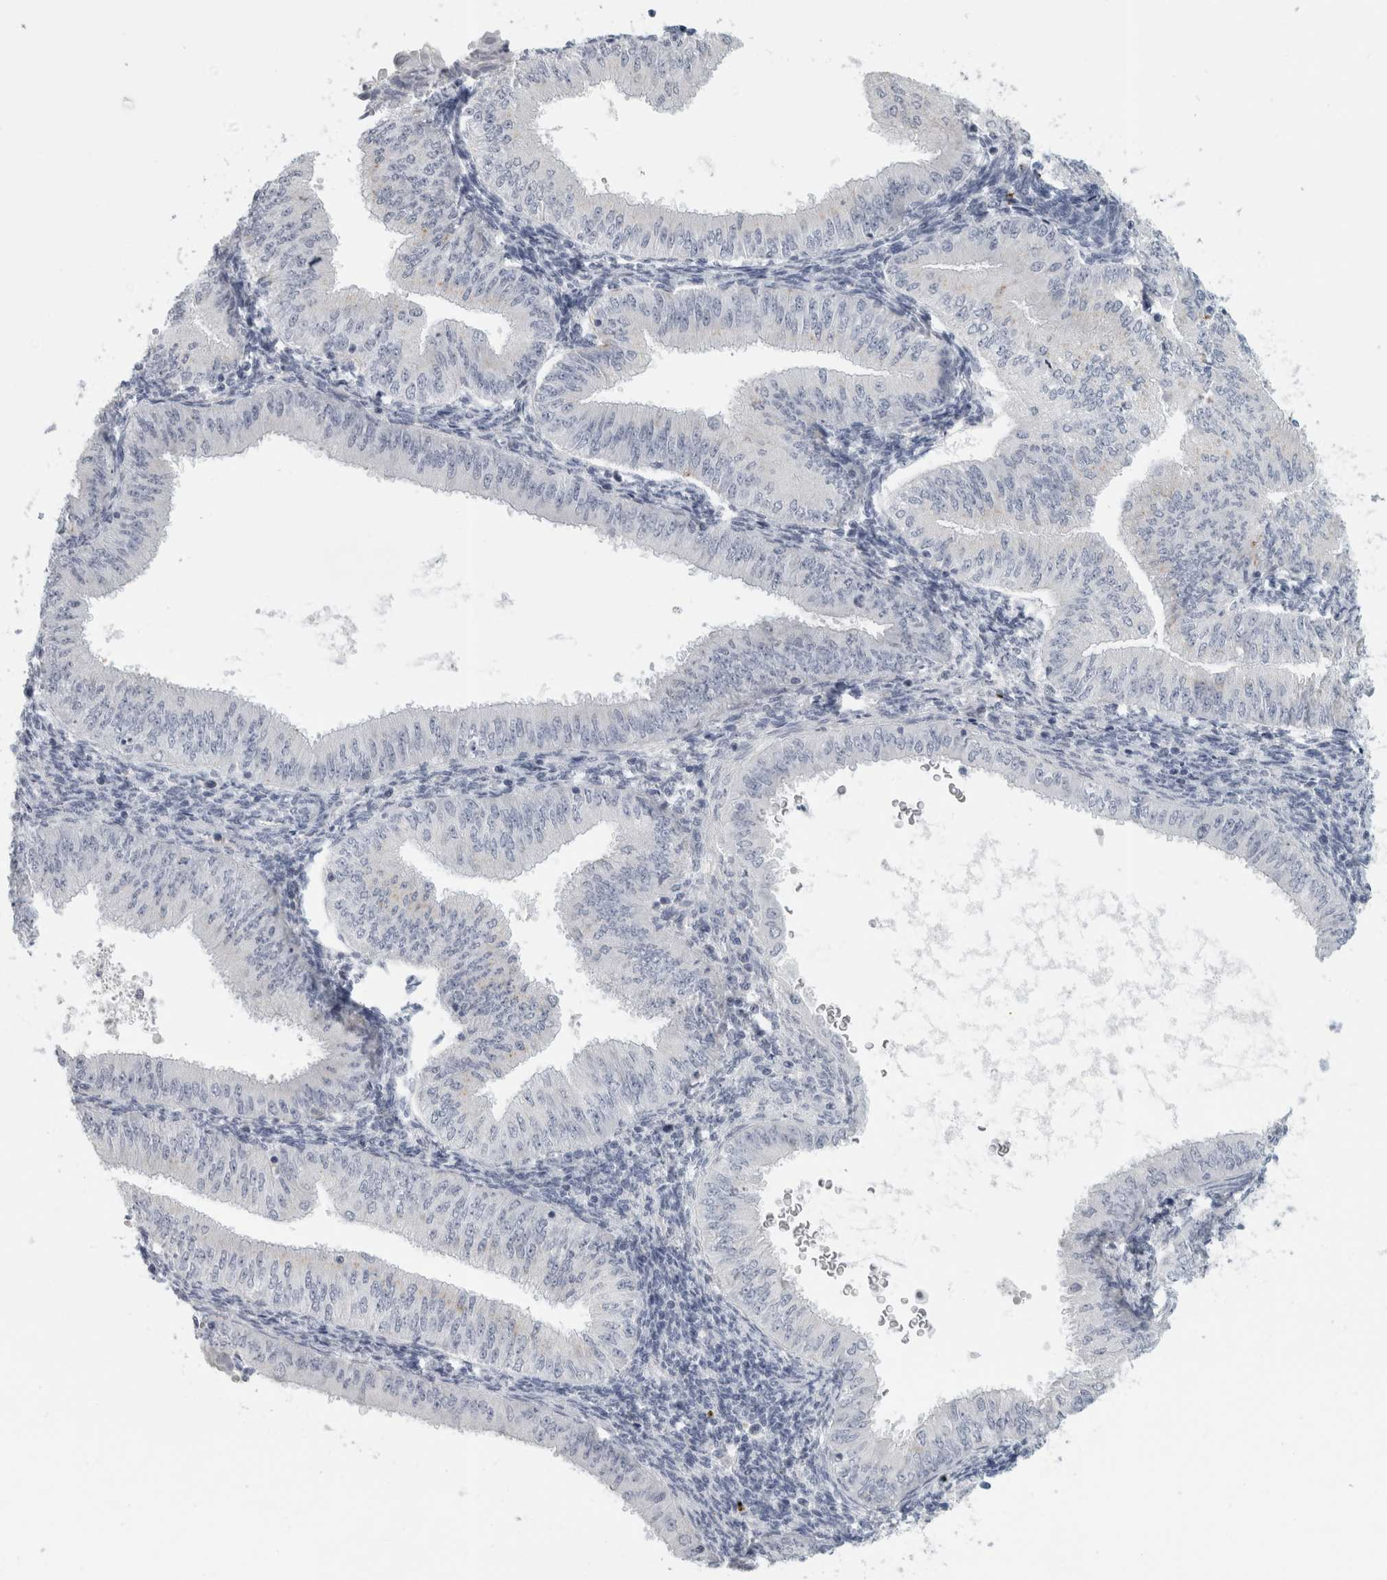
{"staining": {"intensity": "negative", "quantity": "none", "location": "none"}, "tissue": "endometrial cancer", "cell_type": "Tumor cells", "image_type": "cancer", "snomed": [{"axis": "morphology", "description": "Normal tissue, NOS"}, {"axis": "morphology", "description": "Adenocarcinoma, NOS"}, {"axis": "topography", "description": "Endometrium"}], "caption": "Immunohistochemical staining of endometrial cancer shows no significant positivity in tumor cells. Brightfield microscopy of IHC stained with DAB (brown) and hematoxylin (blue), captured at high magnification.", "gene": "CPE", "patient": {"sex": "female", "age": 53}}